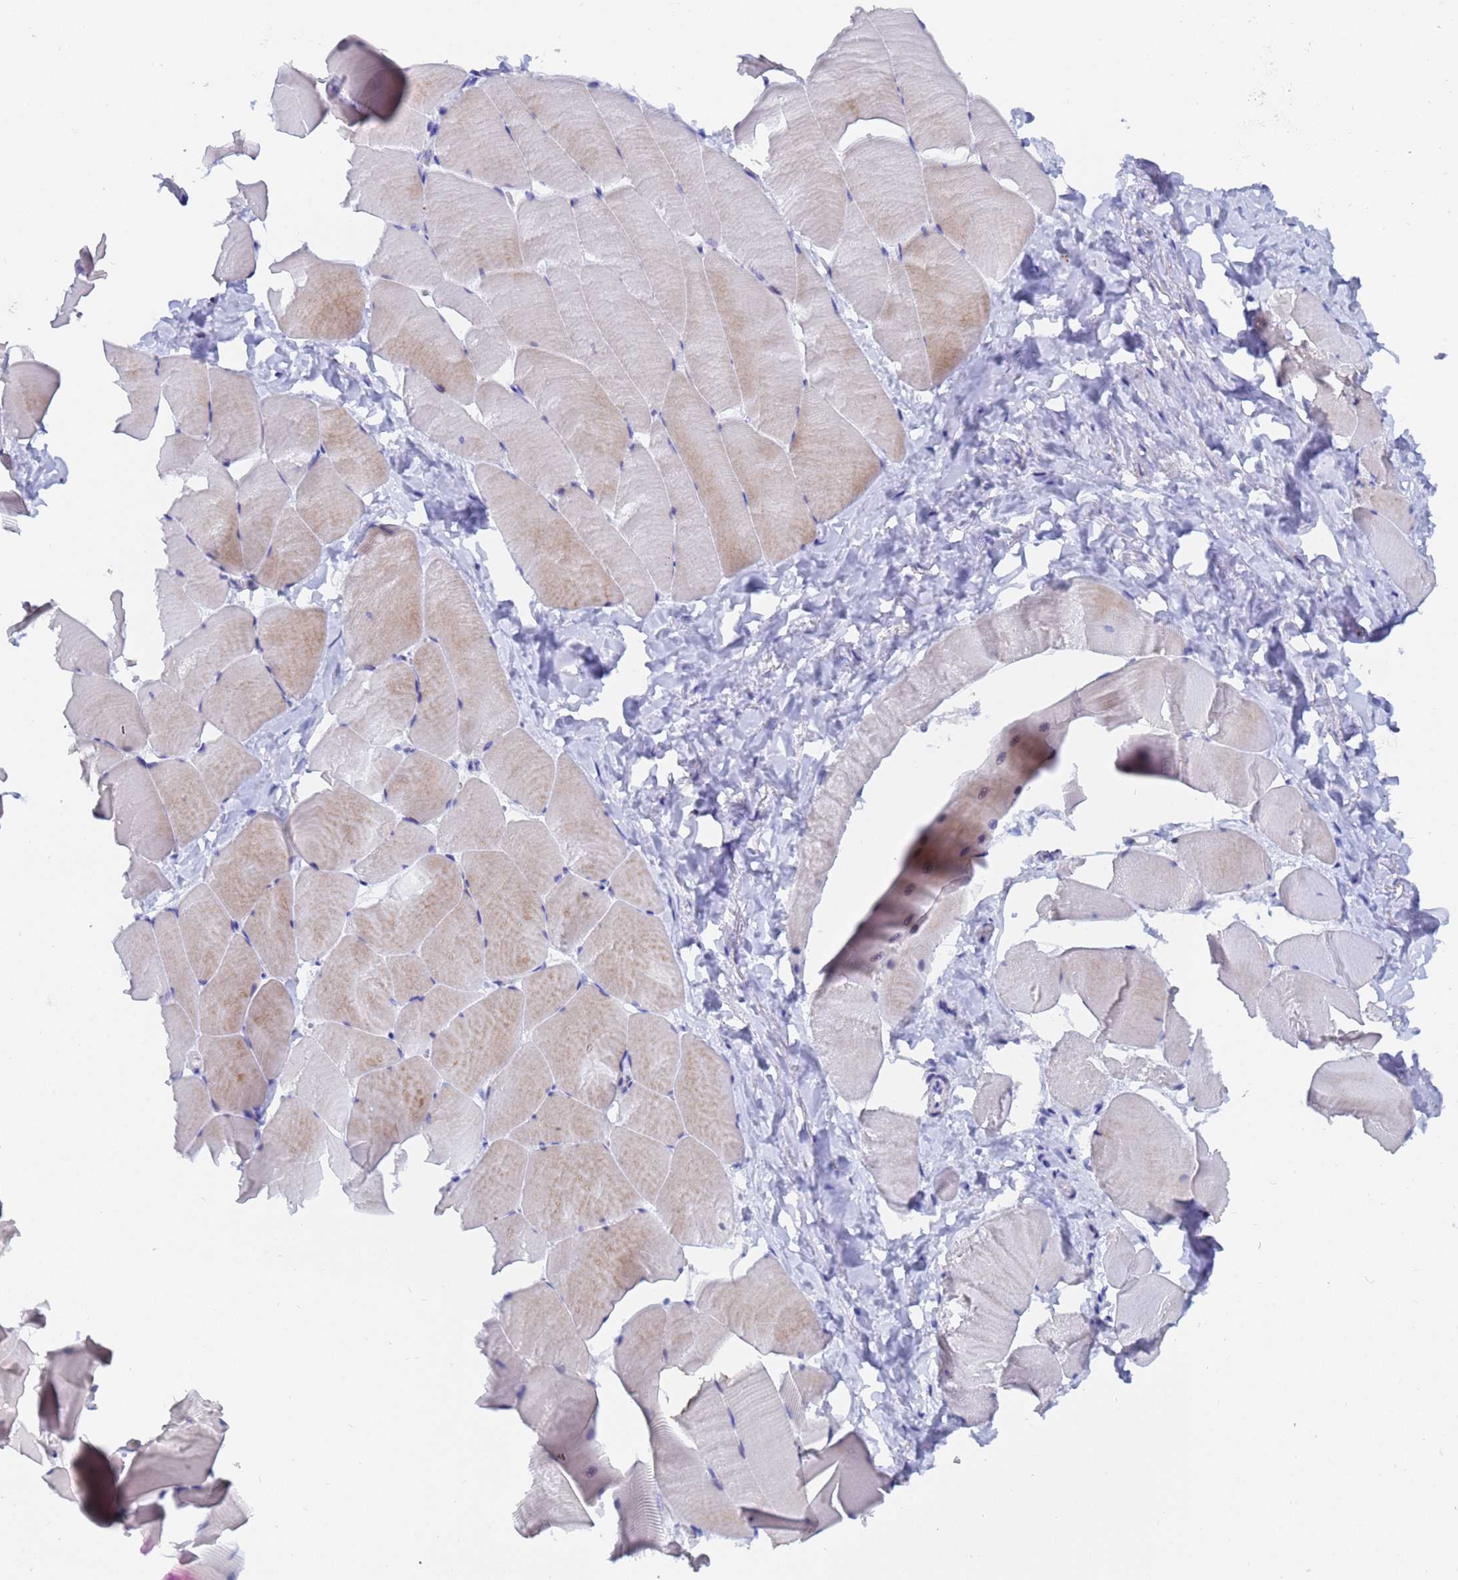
{"staining": {"intensity": "negative", "quantity": "none", "location": "none"}, "tissue": "skeletal muscle", "cell_type": "Myocytes", "image_type": "normal", "snomed": [{"axis": "morphology", "description": "Normal tissue, NOS"}, {"axis": "topography", "description": "Skeletal muscle"}], "caption": "Immunohistochemistry (IHC) image of normal human skeletal muscle stained for a protein (brown), which demonstrates no positivity in myocytes.", "gene": "UBE2O", "patient": {"sex": "male", "age": 25}}